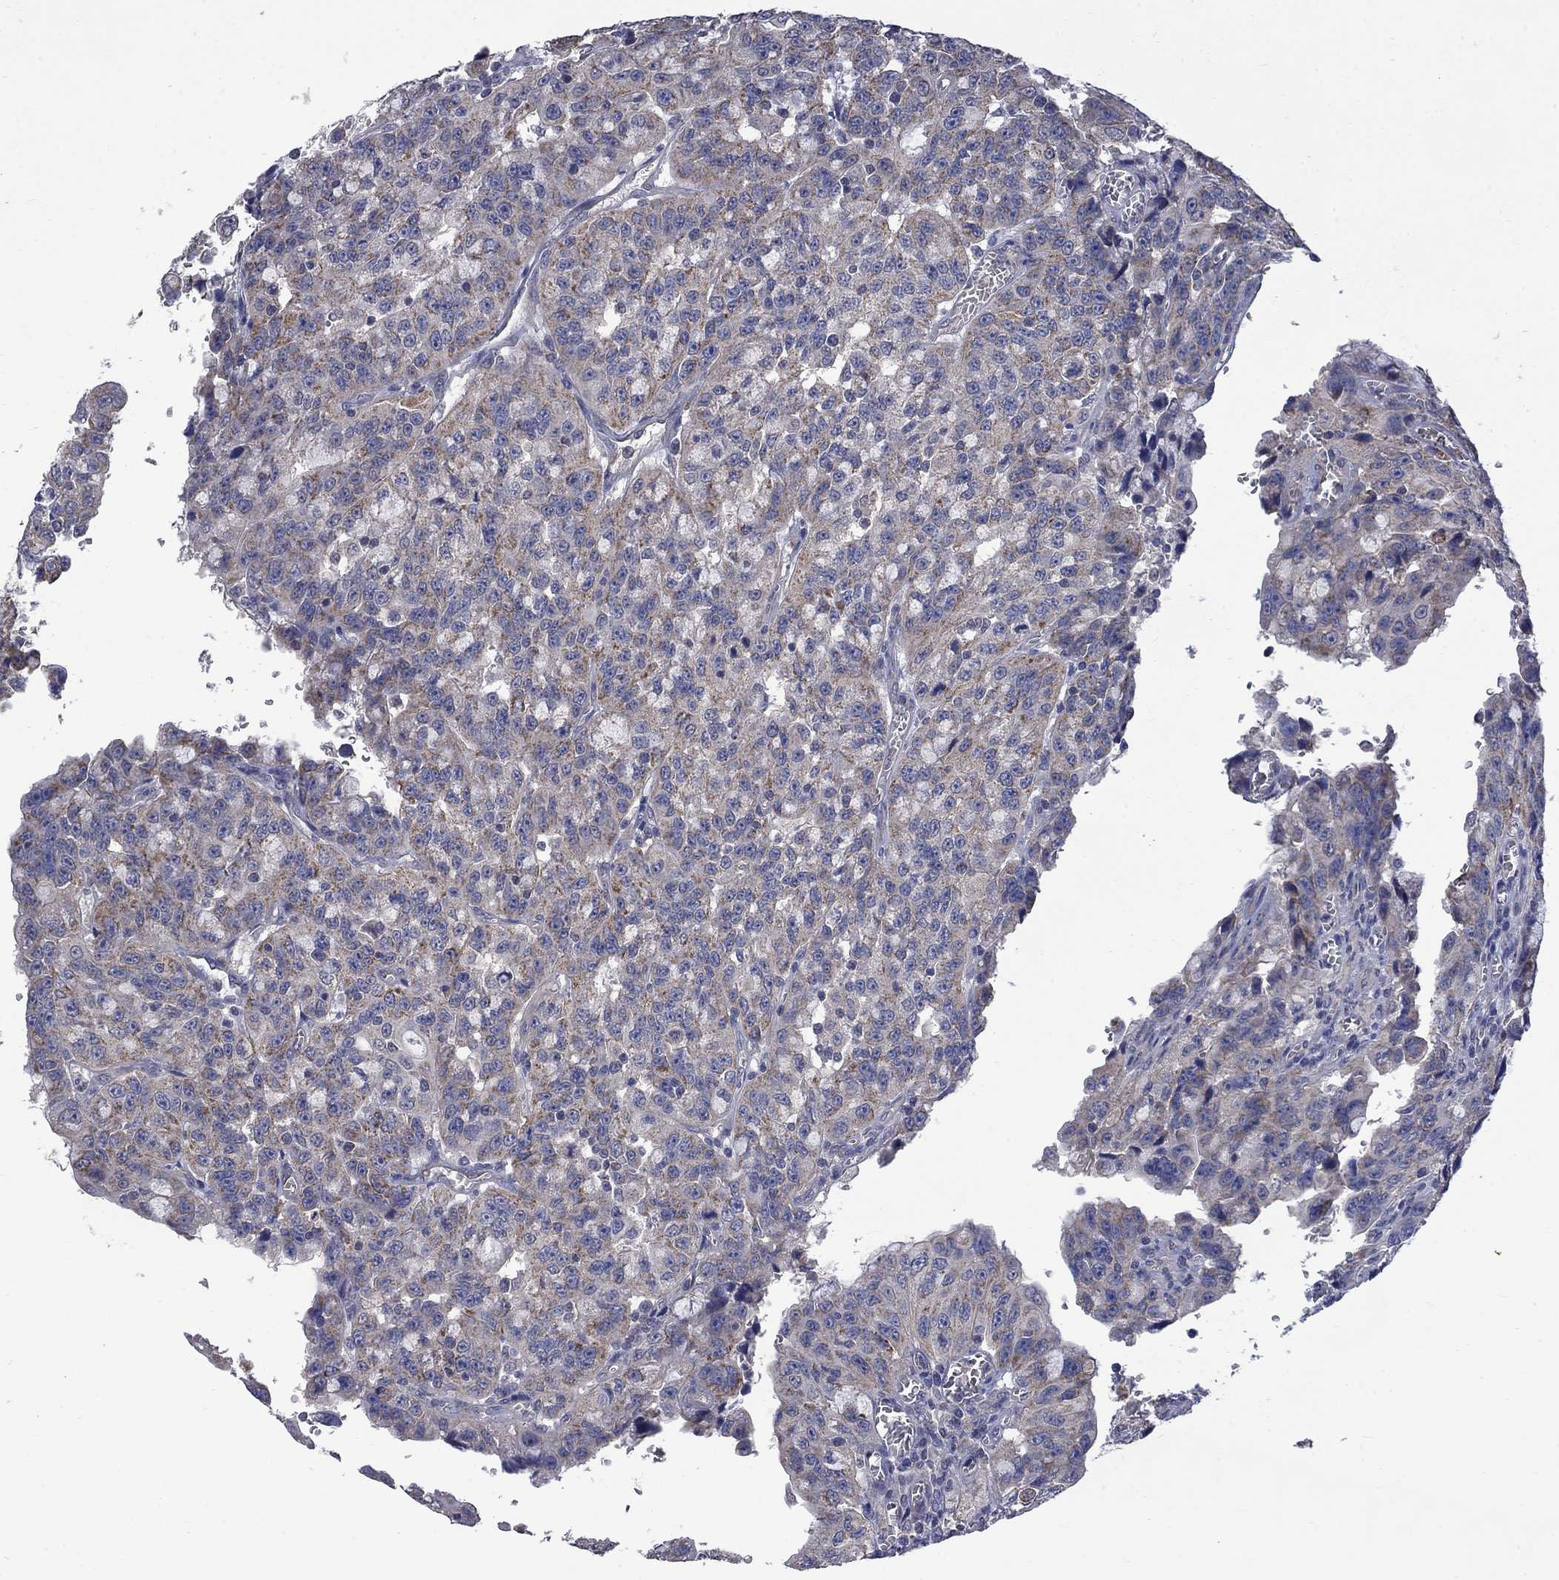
{"staining": {"intensity": "moderate", "quantity": "25%-75%", "location": "cytoplasmic/membranous"}, "tissue": "urothelial cancer", "cell_type": "Tumor cells", "image_type": "cancer", "snomed": [{"axis": "morphology", "description": "Urothelial carcinoma, NOS"}, {"axis": "morphology", "description": "Urothelial carcinoma, High grade"}, {"axis": "topography", "description": "Urinary bladder"}], "caption": "An image showing moderate cytoplasmic/membranous staining in approximately 25%-75% of tumor cells in urothelial carcinoma (high-grade), as visualized by brown immunohistochemical staining.", "gene": "HSPA12A", "patient": {"sex": "female", "age": 73}}